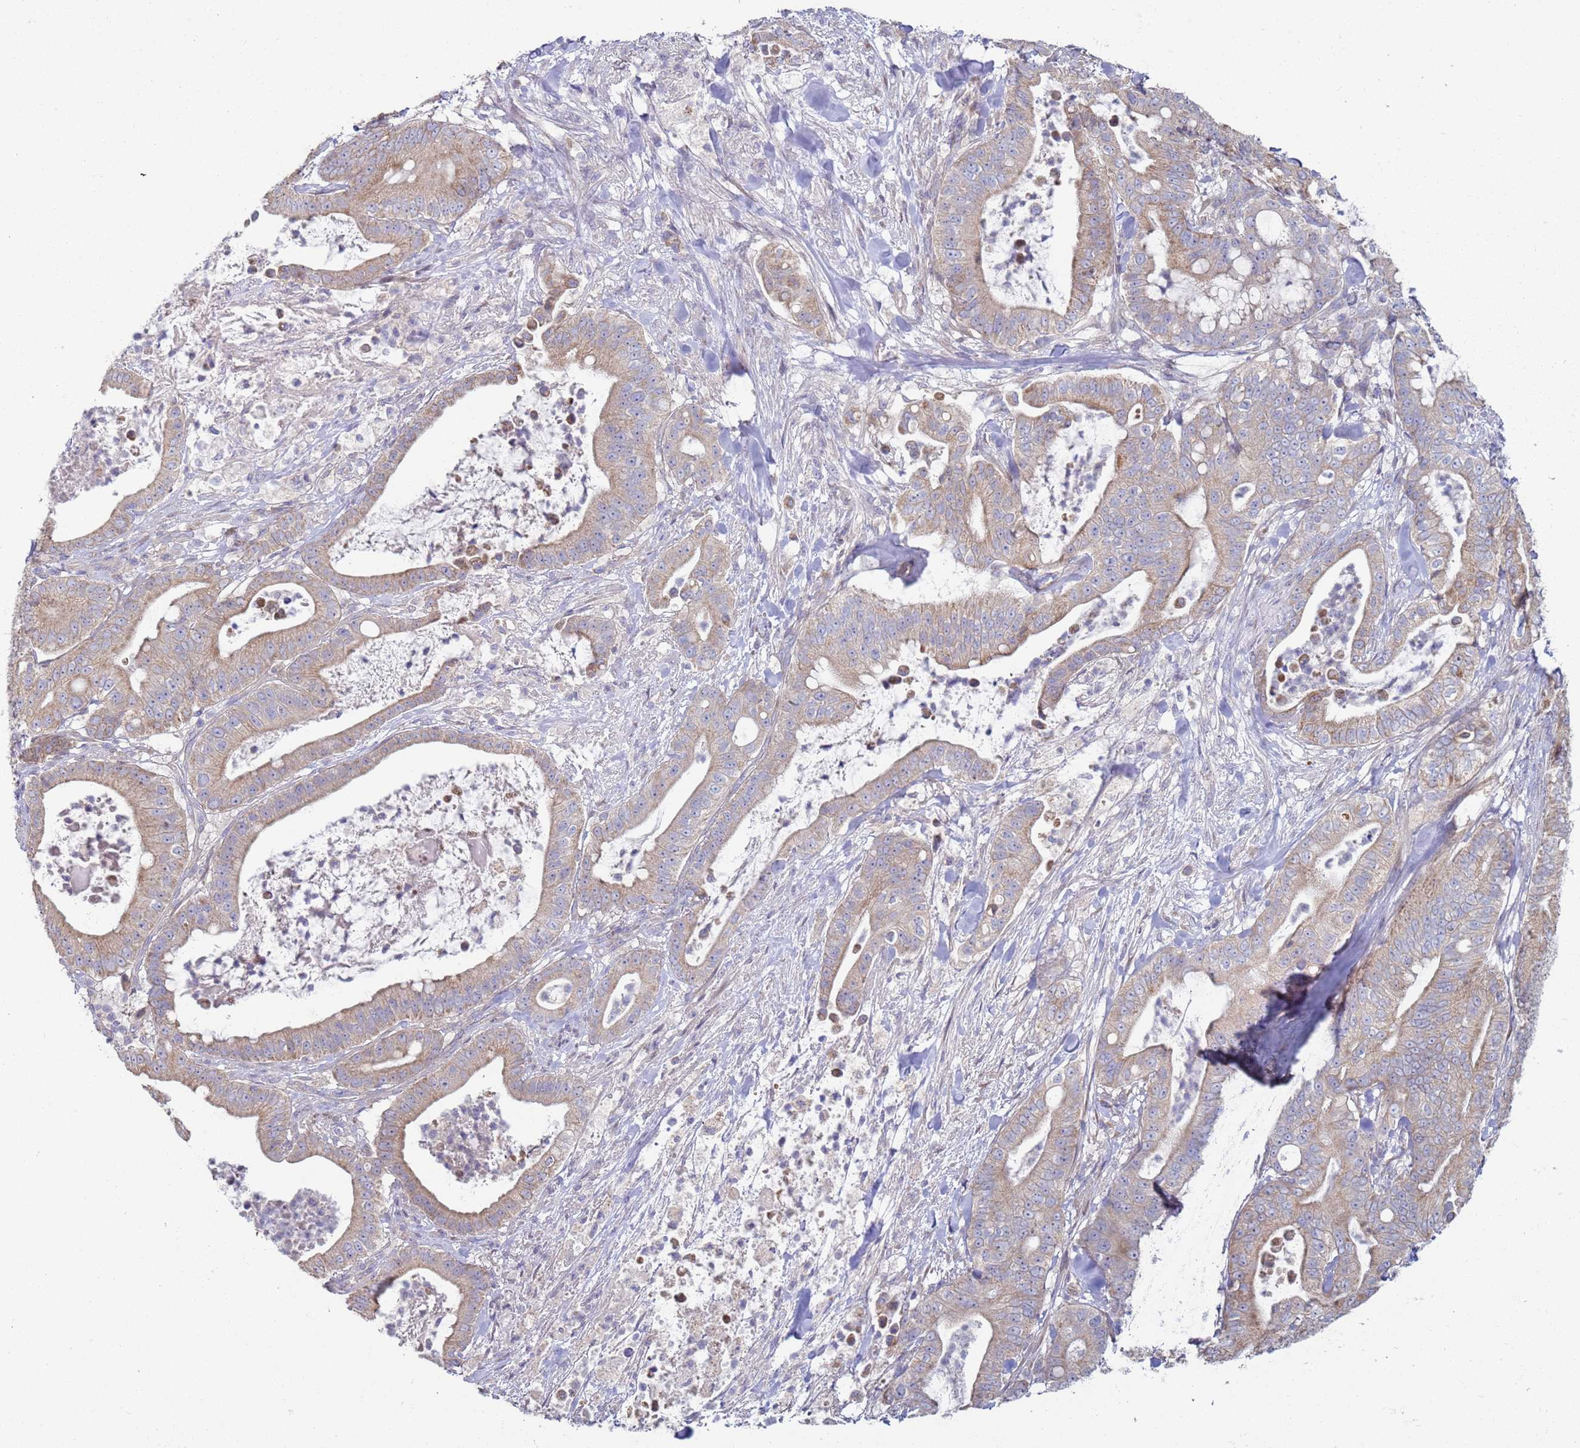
{"staining": {"intensity": "weak", "quantity": ">75%", "location": "cytoplasmic/membranous"}, "tissue": "pancreatic cancer", "cell_type": "Tumor cells", "image_type": "cancer", "snomed": [{"axis": "morphology", "description": "Adenocarcinoma, NOS"}, {"axis": "topography", "description": "Pancreas"}], "caption": "About >75% of tumor cells in pancreatic cancer reveal weak cytoplasmic/membranous protein staining as visualized by brown immunohistochemical staining.", "gene": "DIP2B", "patient": {"sex": "male", "age": 71}}